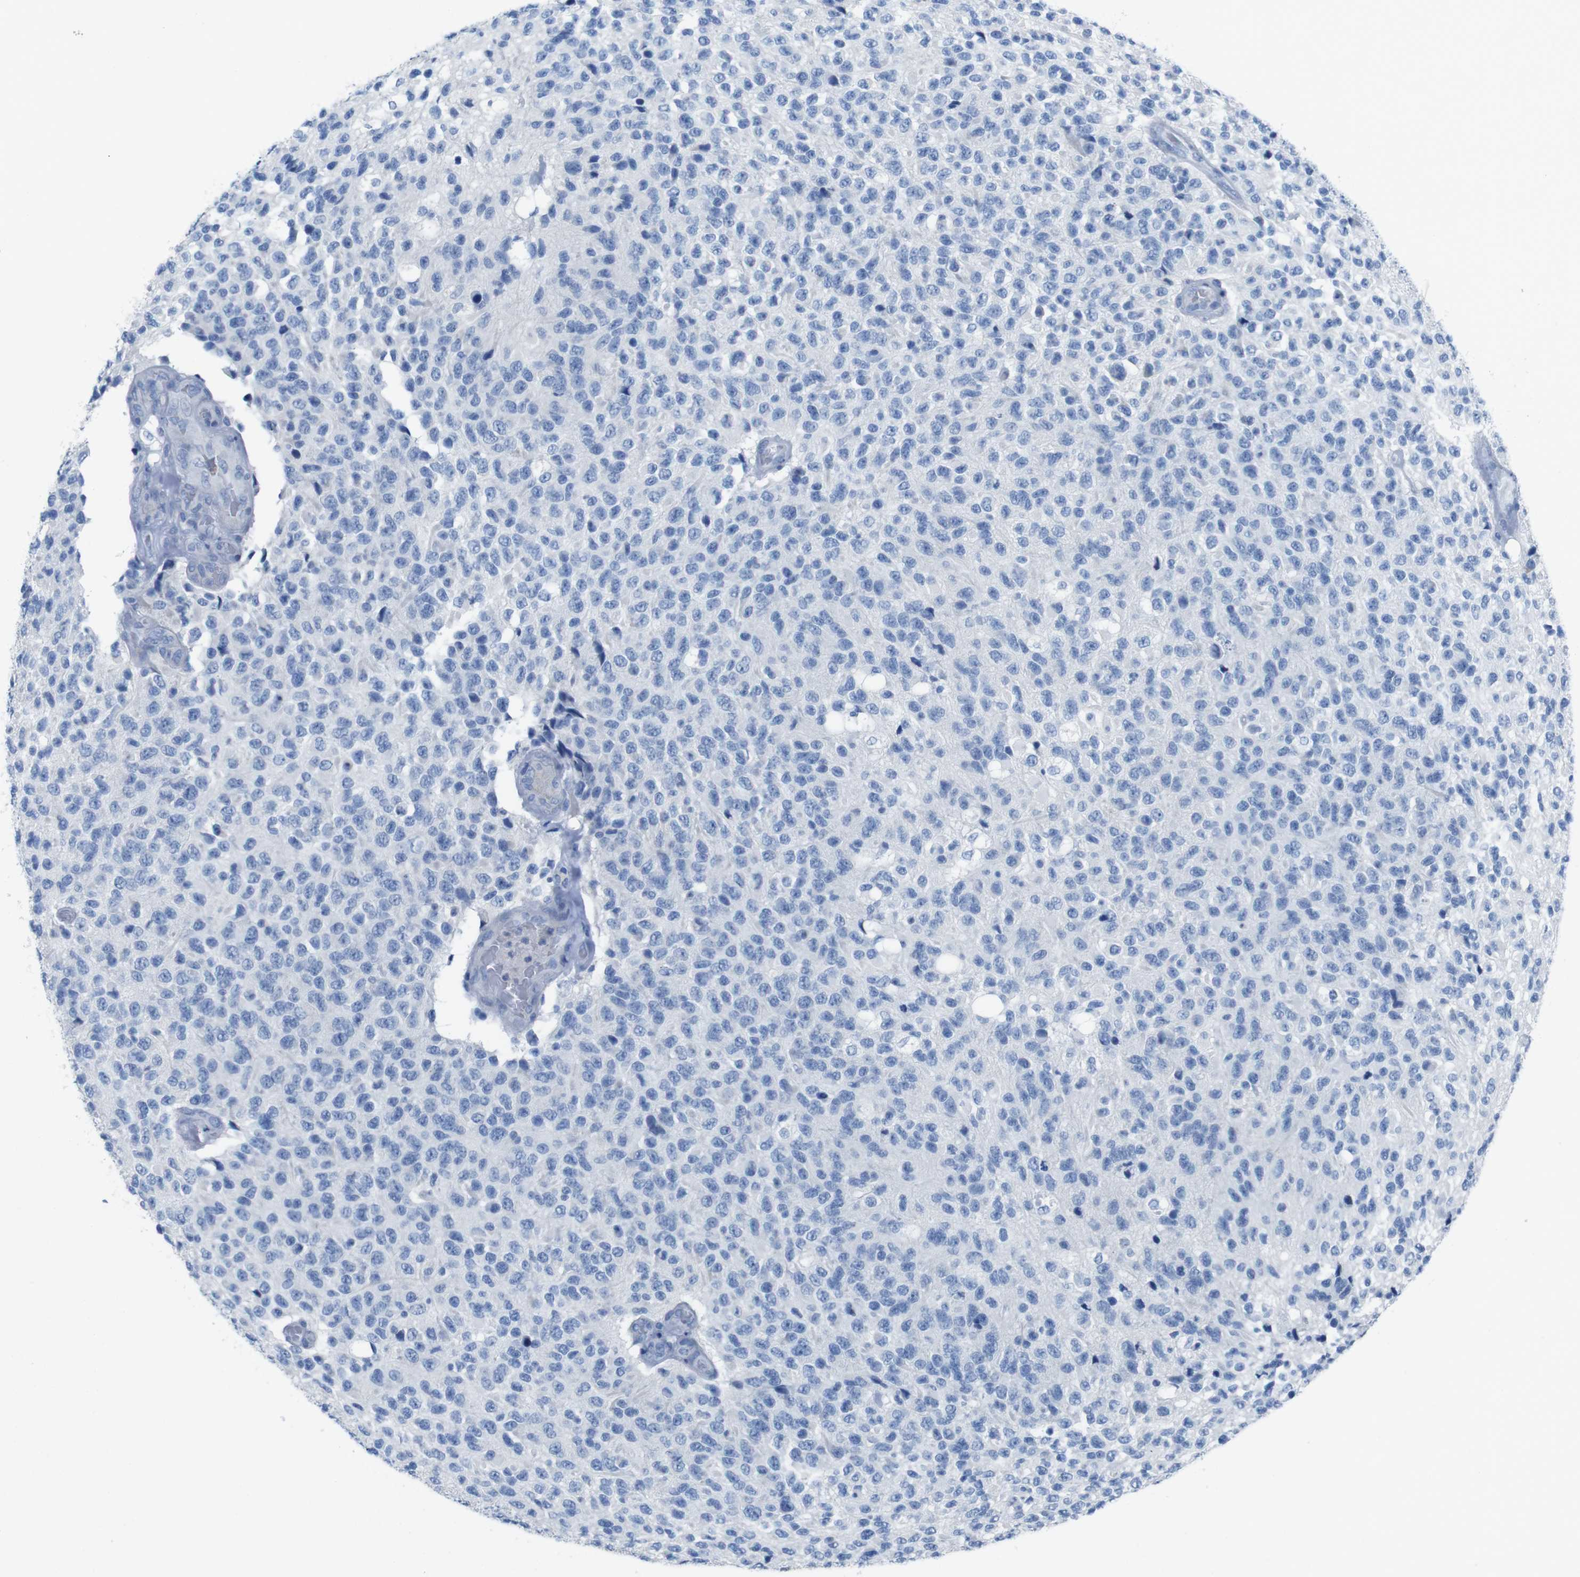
{"staining": {"intensity": "negative", "quantity": "none", "location": "none"}, "tissue": "glioma", "cell_type": "Tumor cells", "image_type": "cancer", "snomed": [{"axis": "morphology", "description": "Glioma, malignant, High grade"}, {"axis": "topography", "description": "pancreas cauda"}], "caption": "Malignant glioma (high-grade) stained for a protein using immunohistochemistry (IHC) exhibits no positivity tumor cells.", "gene": "CD5", "patient": {"sex": "male", "age": 60}}